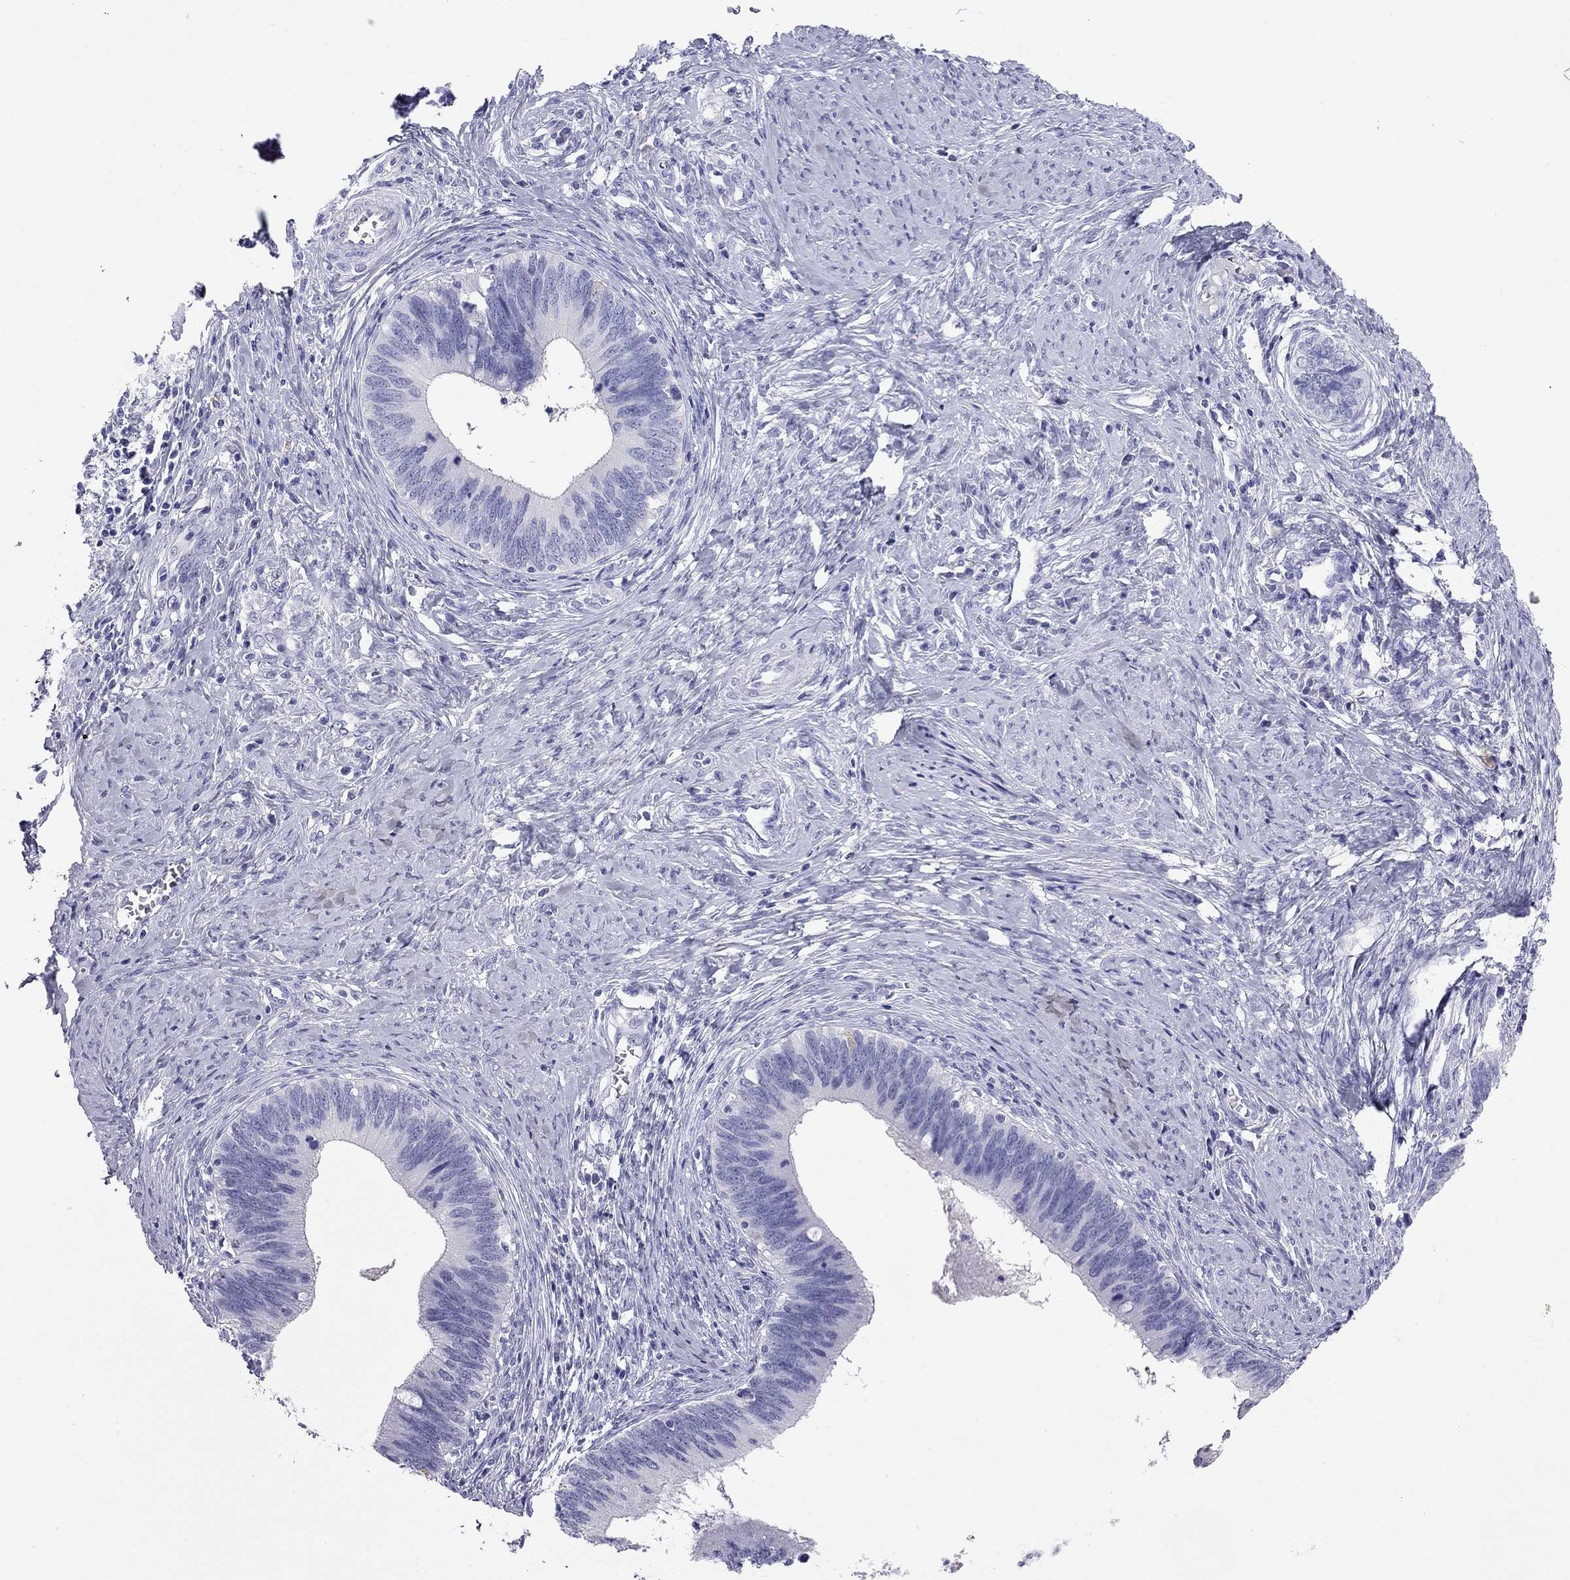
{"staining": {"intensity": "negative", "quantity": "none", "location": "none"}, "tissue": "cervical cancer", "cell_type": "Tumor cells", "image_type": "cancer", "snomed": [{"axis": "morphology", "description": "Adenocarcinoma, NOS"}, {"axis": "topography", "description": "Cervix"}], "caption": "Immunohistochemistry (IHC) of human cervical cancer reveals no expression in tumor cells.", "gene": "ODF4", "patient": {"sex": "female", "age": 42}}